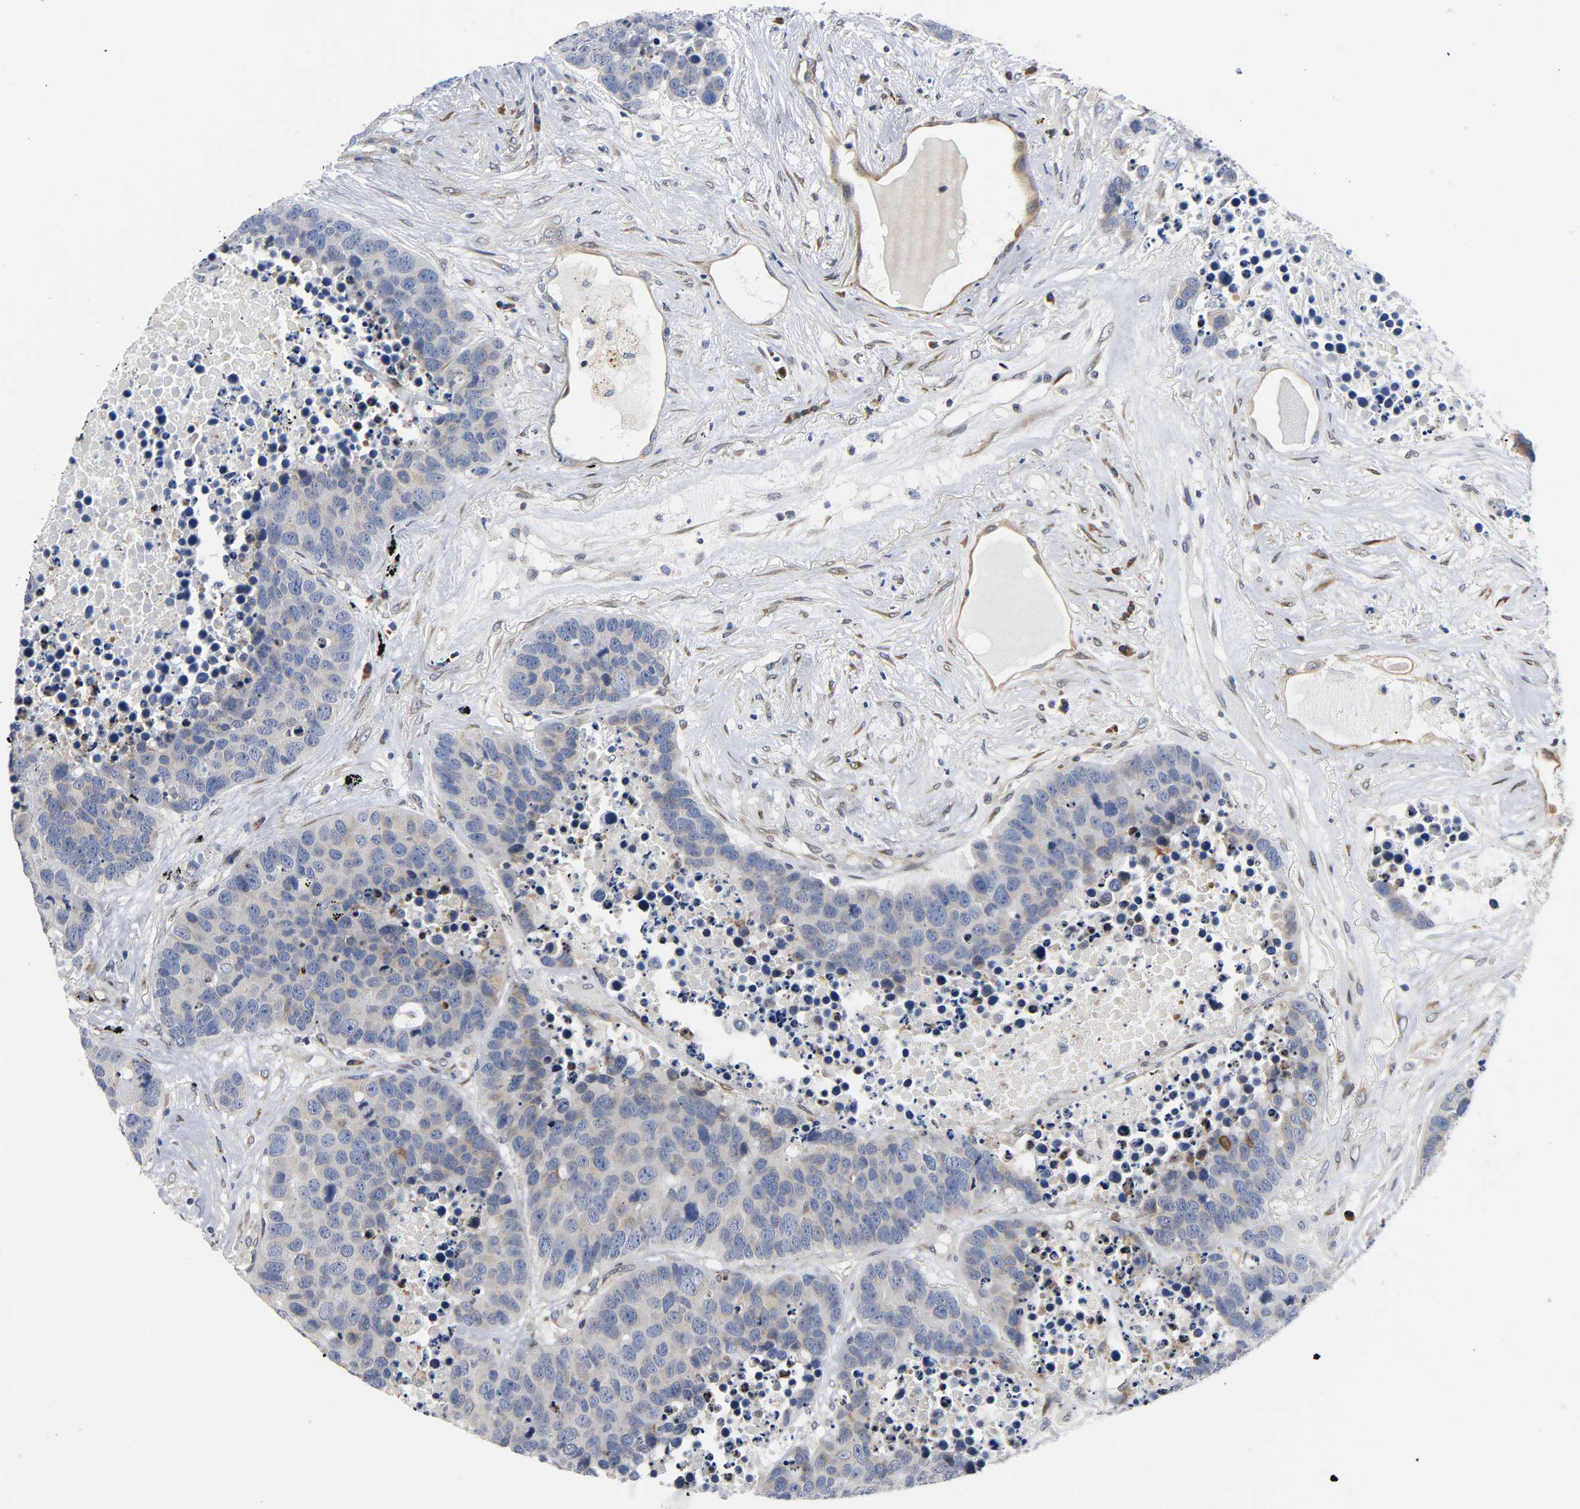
{"staining": {"intensity": "weak", "quantity": "<25%", "location": "cytoplasmic/membranous"}, "tissue": "carcinoid", "cell_type": "Tumor cells", "image_type": "cancer", "snomed": [{"axis": "morphology", "description": "Carcinoid, malignant, NOS"}, {"axis": "topography", "description": "Lung"}], "caption": "Histopathology image shows no protein expression in tumor cells of malignant carcinoid tissue.", "gene": "ASB6", "patient": {"sex": "male", "age": 60}}